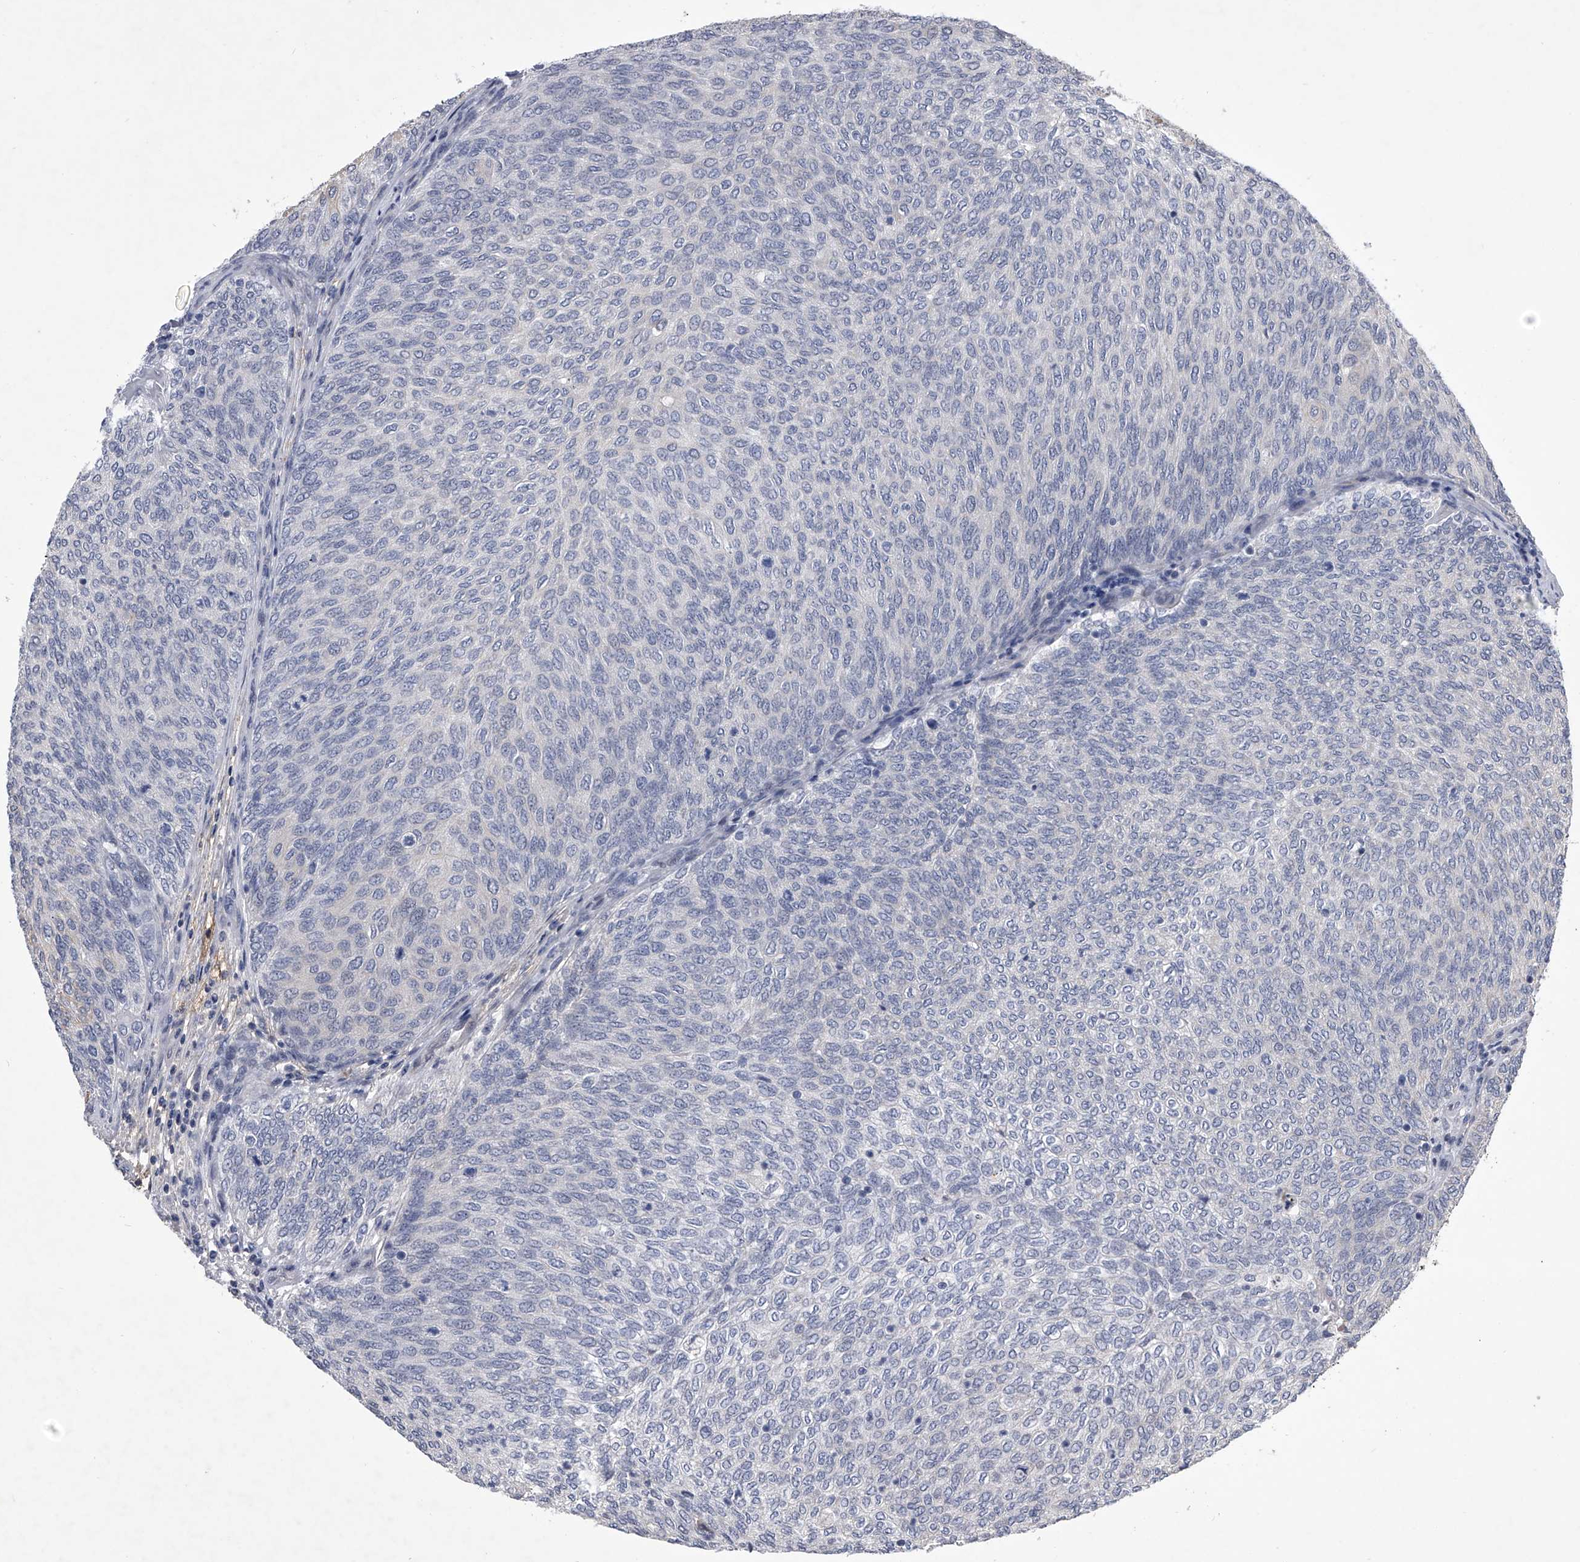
{"staining": {"intensity": "negative", "quantity": "none", "location": "none"}, "tissue": "urothelial cancer", "cell_type": "Tumor cells", "image_type": "cancer", "snomed": [{"axis": "morphology", "description": "Urothelial carcinoma, Low grade"}, {"axis": "topography", "description": "Urinary bladder"}], "caption": "Immunohistochemical staining of human urothelial cancer exhibits no significant positivity in tumor cells. (Brightfield microscopy of DAB immunohistochemistry at high magnification).", "gene": "ZNF76", "patient": {"sex": "female", "age": 79}}